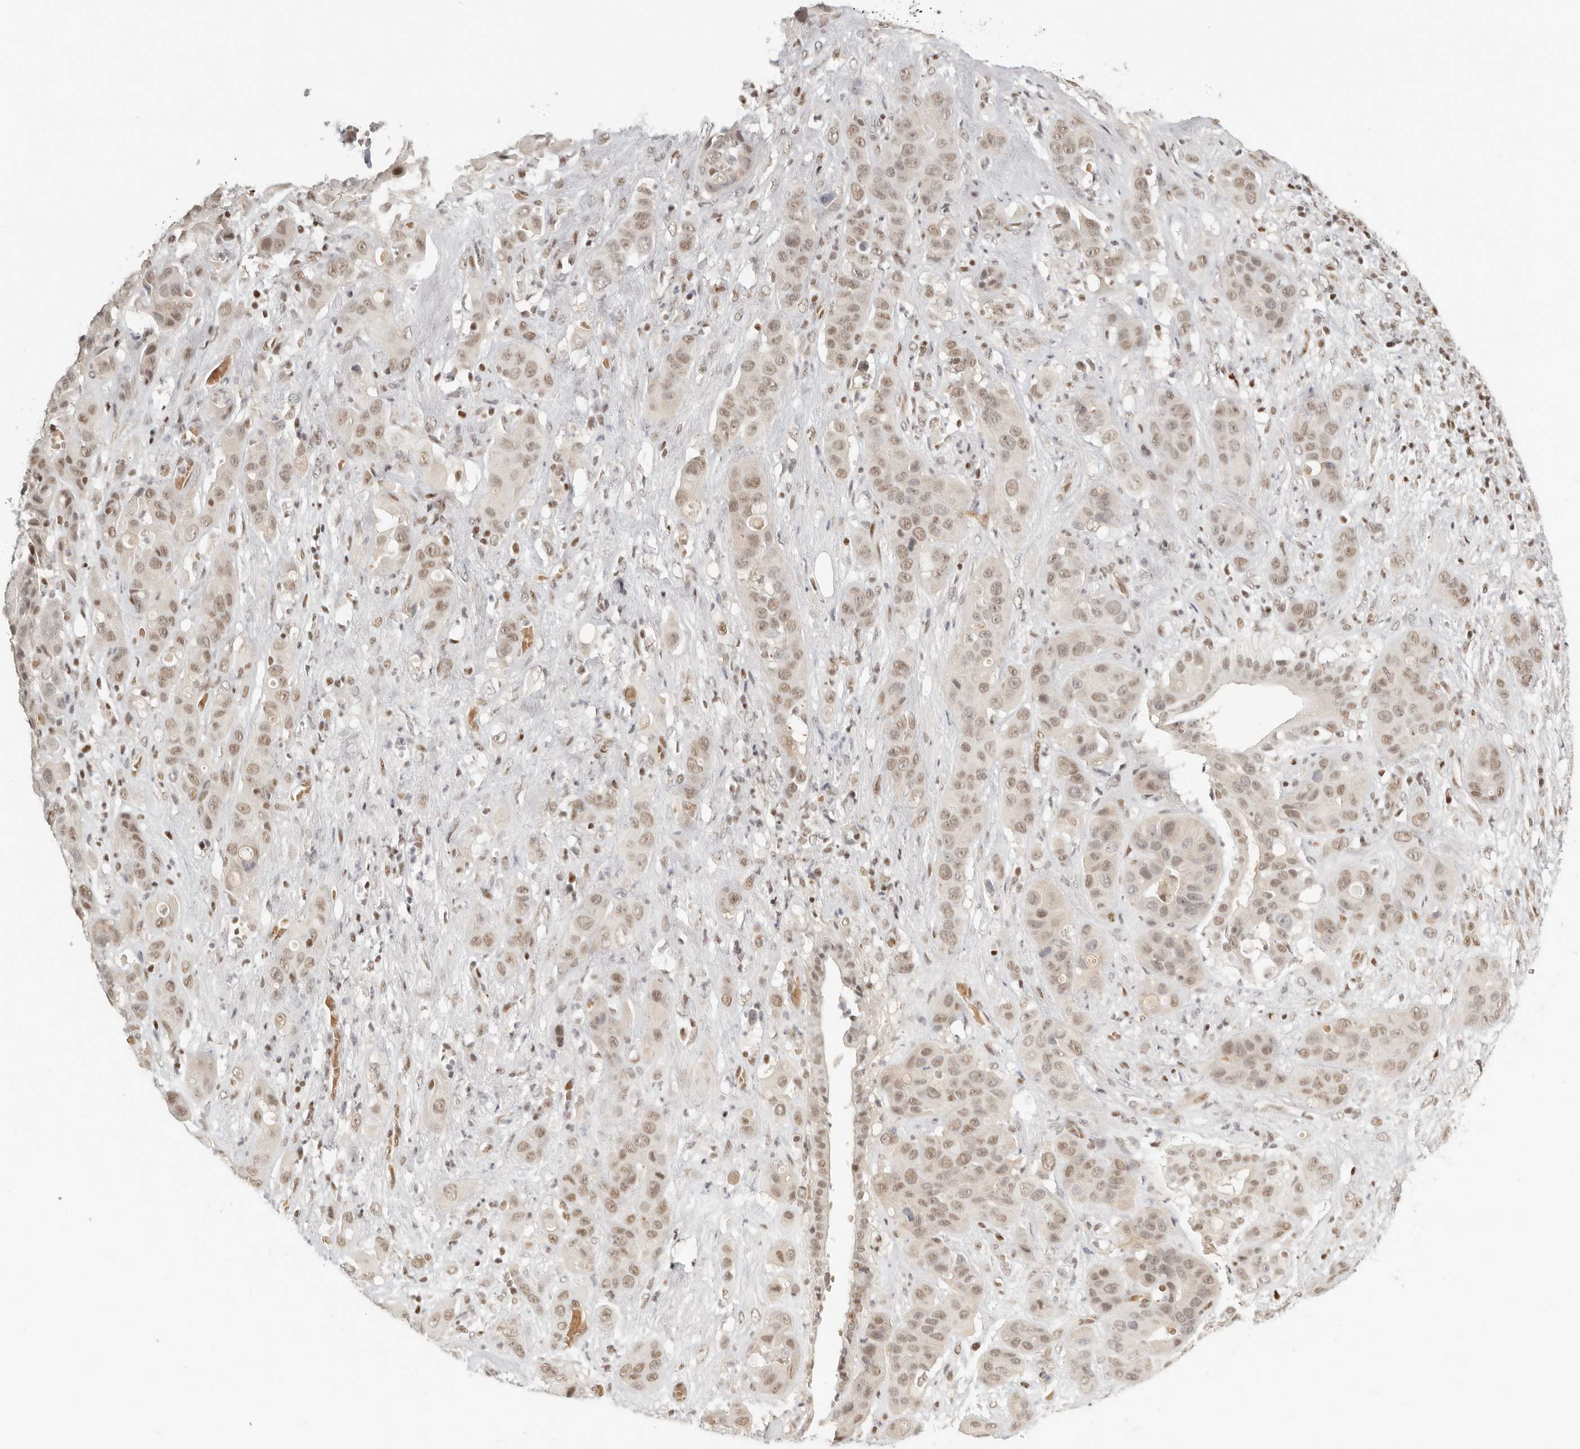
{"staining": {"intensity": "moderate", "quantity": "25%-75%", "location": "nuclear"}, "tissue": "liver cancer", "cell_type": "Tumor cells", "image_type": "cancer", "snomed": [{"axis": "morphology", "description": "Cholangiocarcinoma"}, {"axis": "topography", "description": "Liver"}], "caption": "An immunohistochemistry micrograph of tumor tissue is shown. Protein staining in brown shows moderate nuclear positivity in cholangiocarcinoma (liver) within tumor cells. The staining is performed using DAB (3,3'-diaminobenzidine) brown chromogen to label protein expression. The nuclei are counter-stained blue using hematoxylin.", "gene": "GABPA", "patient": {"sex": "female", "age": 52}}